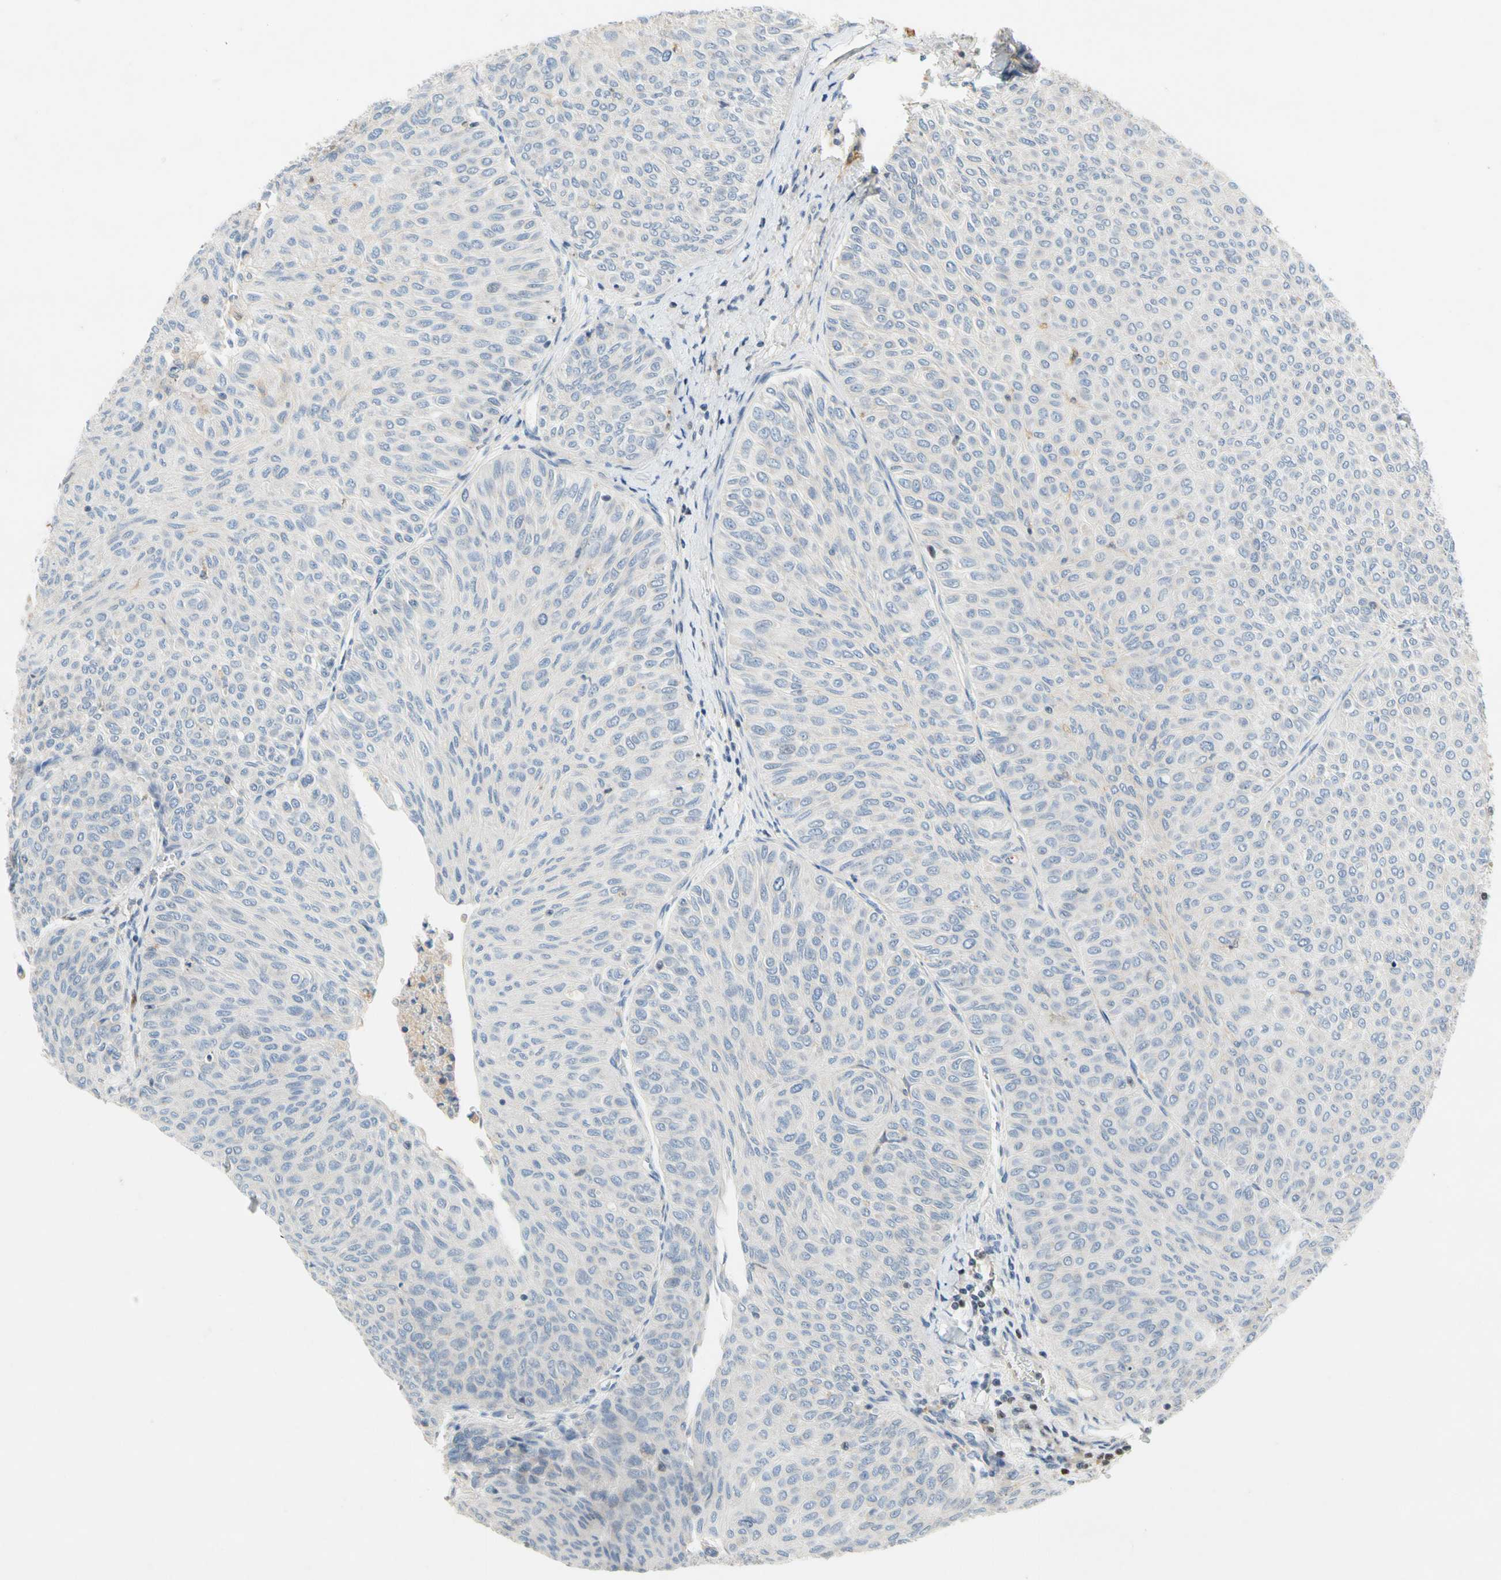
{"staining": {"intensity": "negative", "quantity": "none", "location": "none"}, "tissue": "urothelial cancer", "cell_type": "Tumor cells", "image_type": "cancer", "snomed": [{"axis": "morphology", "description": "Urothelial carcinoma, Low grade"}, {"axis": "topography", "description": "Urinary bladder"}], "caption": "Tumor cells are negative for brown protein staining in urothelial carcinoma (low-grade).", "gene": "SP140", "patient": {"sex": "male", "age": 78}}